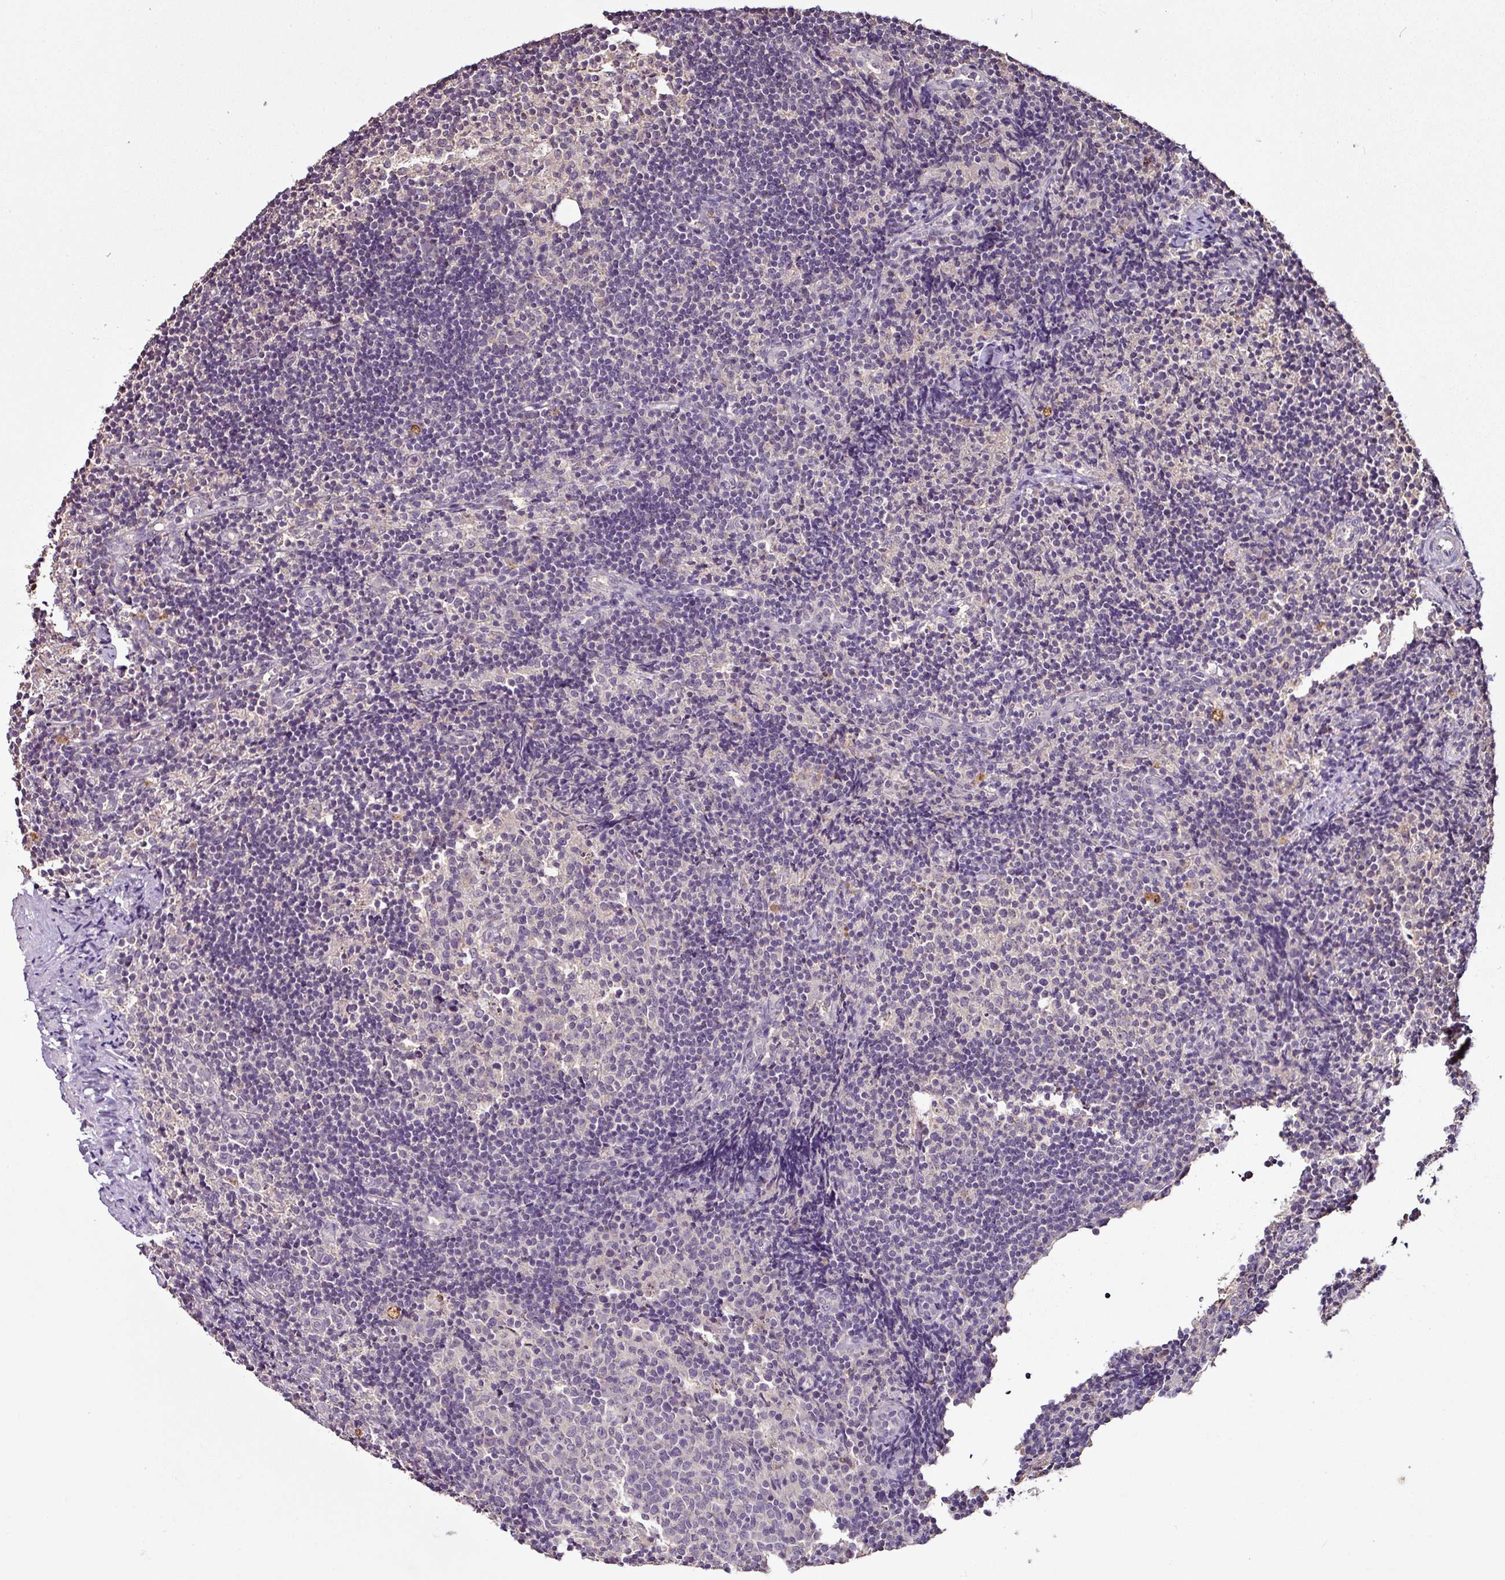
{"staining": {"intensity": "negative", "quantity": "none", "location": "none"}, "tissue": "lymph node", "cell_type": "Germinal center cells", "image_type": "normal", "snomed": [{"axis": "morphology", "description": "Normal tissue, NOS"}, {"axis": "topography", "description": "Lymph node"}], "caption": "A high-resolution photomicrograph shows immunohistochemistry (IHC) staining of unremarkable lymph node, which shows no significant staining in germinal center cells. (DAB (3,3'-diaminobenzidine) immunohistochemistry with hematoxylin counter stain).", "gene": "RPL38", "patient": {"sex": "female", "age": 52}}